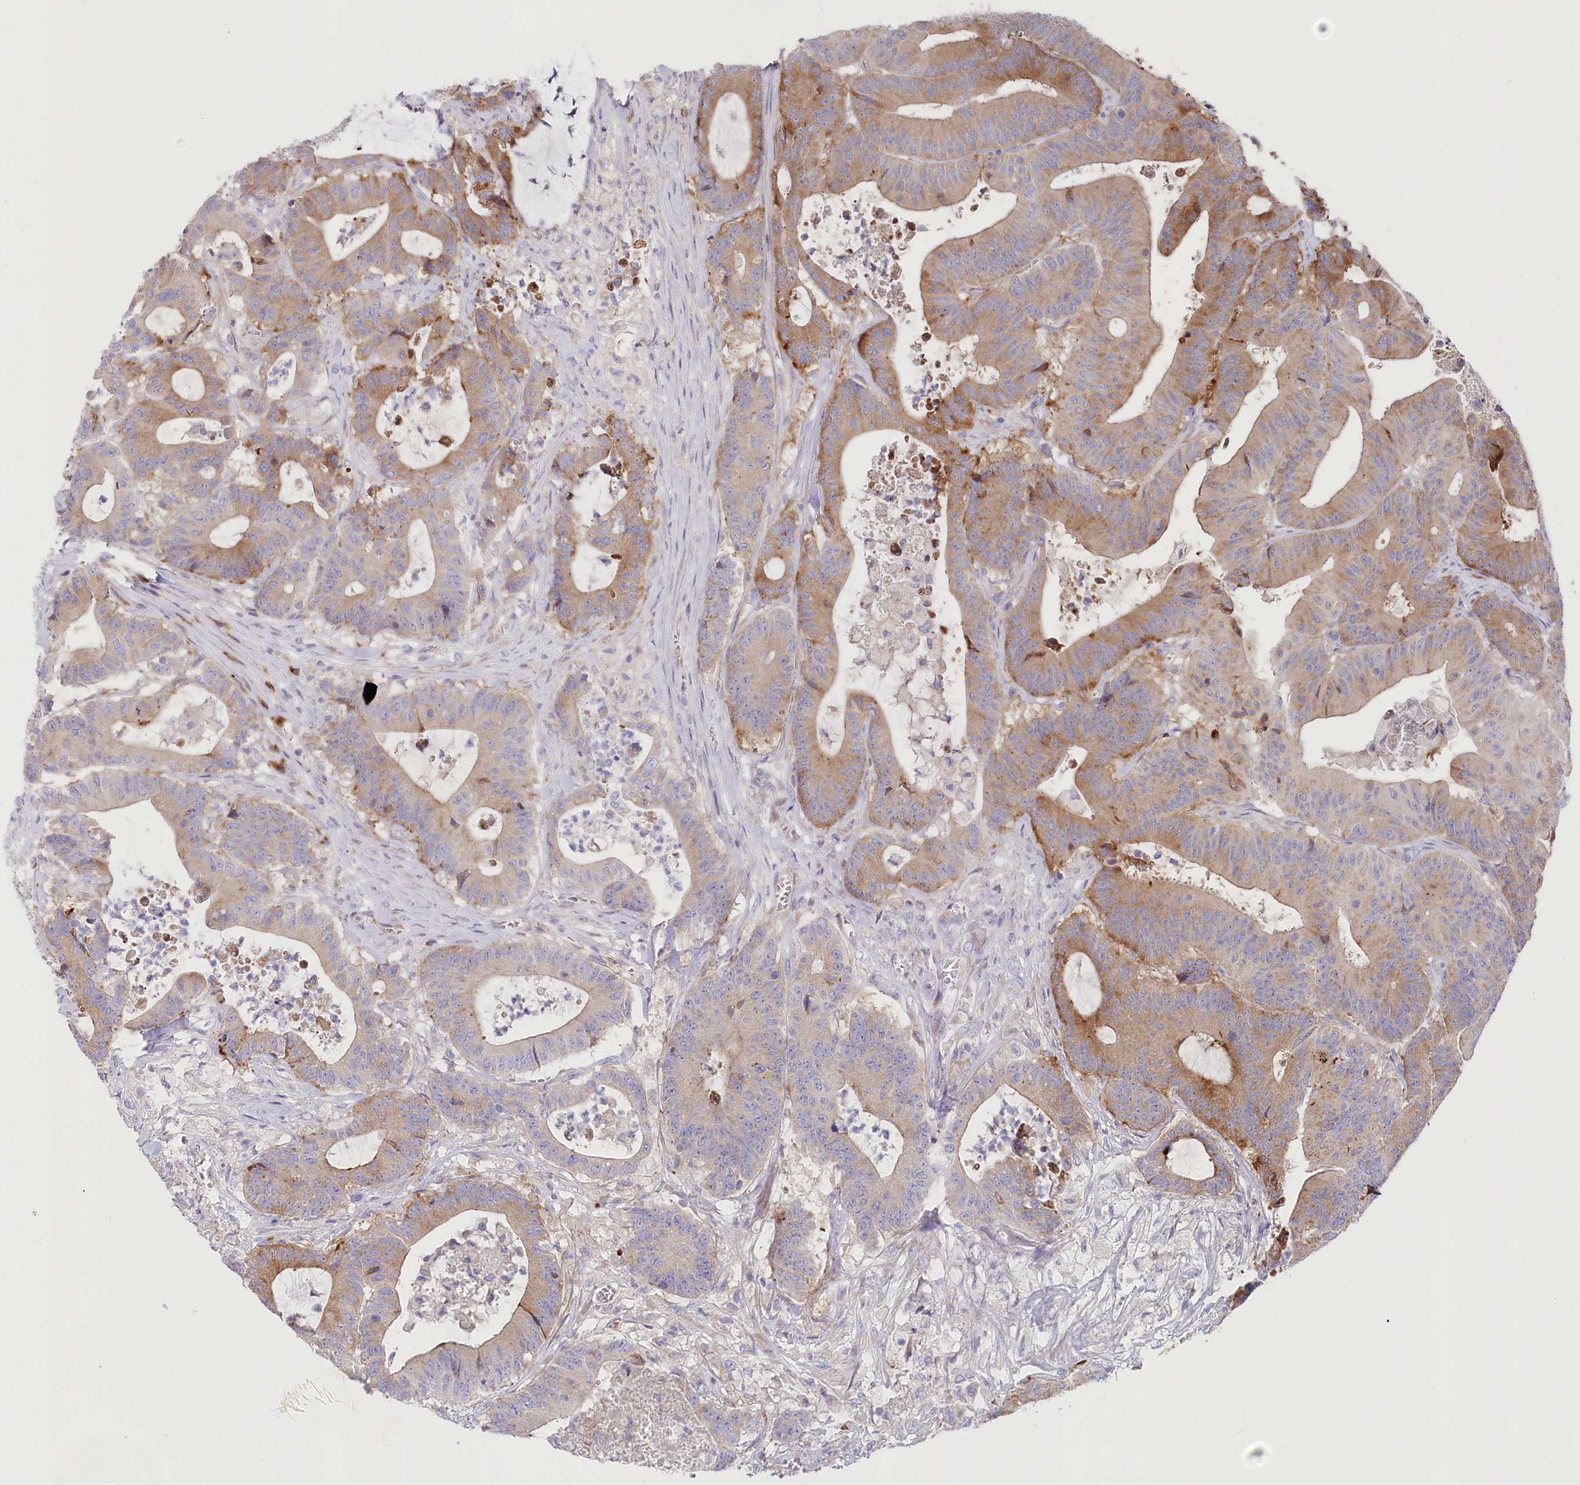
{"staining": {"intensity": "moderate", "quantity": ">75%", "location": "cytoplasmic/membranous"}, "tissue": "colorectal cancer", "cell_type": "Tumor cells", "image_type": "cancer", "snomed": [{"axis": "morphology", "description": "Adenocarcinoma, NOS"}, {"axis": "topography", "description": "Colon"}], "caption": "High-power microscopy captured an immunohistochemistry image of colorectal cancer (adenocarcinoma), revealing moderate cytoplasmic/membranous staining in approximately >75% of tumor cells.", "gene": "POGLUT1", "patient": {"sex": "female", "age": 84}}